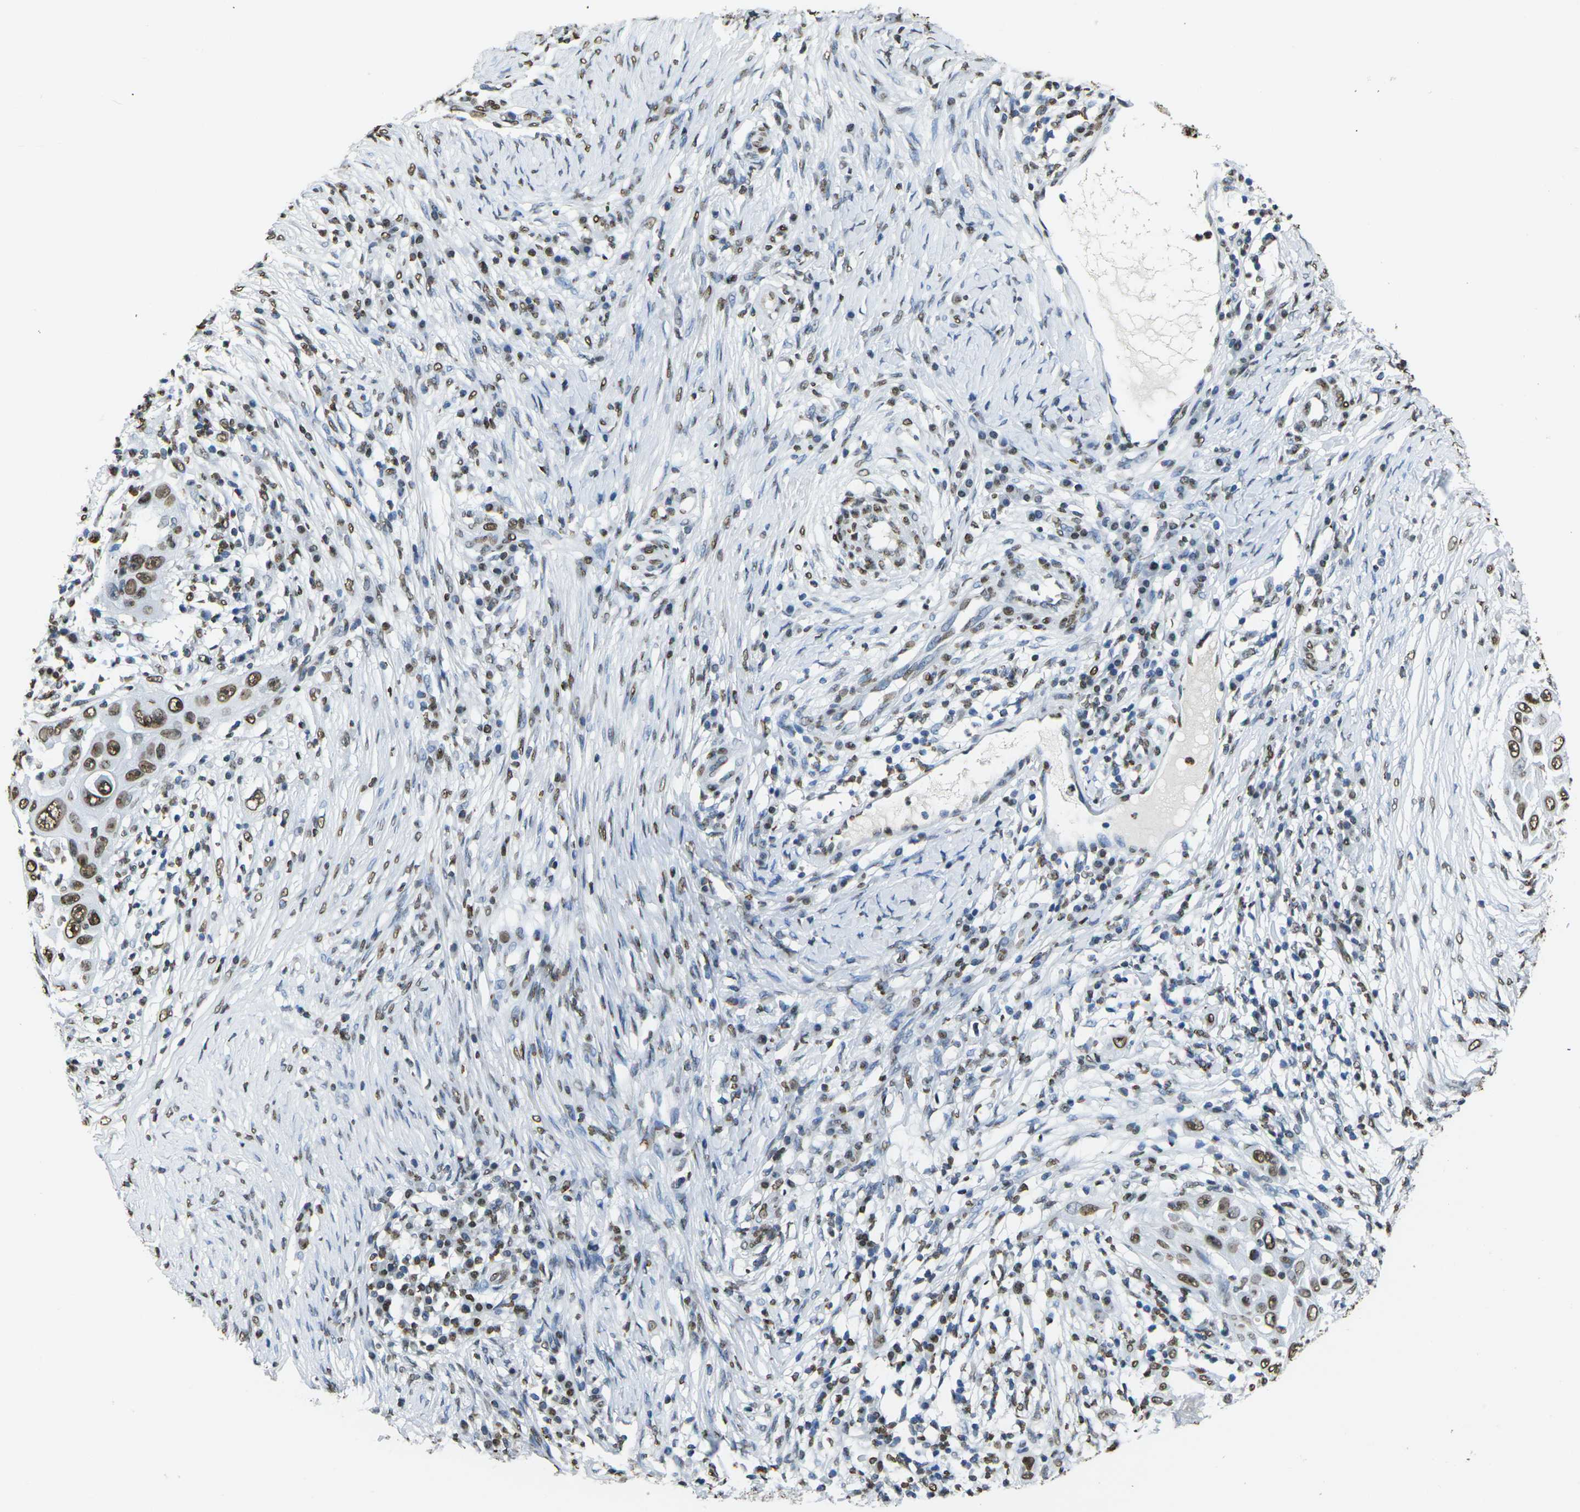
{"staining": {"intensity": "strong", "quantity": ">75%", "location": "nuclear"}, "tissue": "skin cancer", "cell_type": "Tumor cells", "image_type": "cancer", "snomed": [{"axis": "morphology", "description": "Squamous cell carcinoma, NOS"}, {"axis": "topography", "description": "Skin"}], "caption": "An IHC micrograph of neoplastic tissue is shown. Protein staining in brown highlights strong nuclear positivity in skin cancer (squamous cell carcinoma) within tumor cells.", "gene": "DRAXIN", "patient": {"sex": "female", "age": 44}}